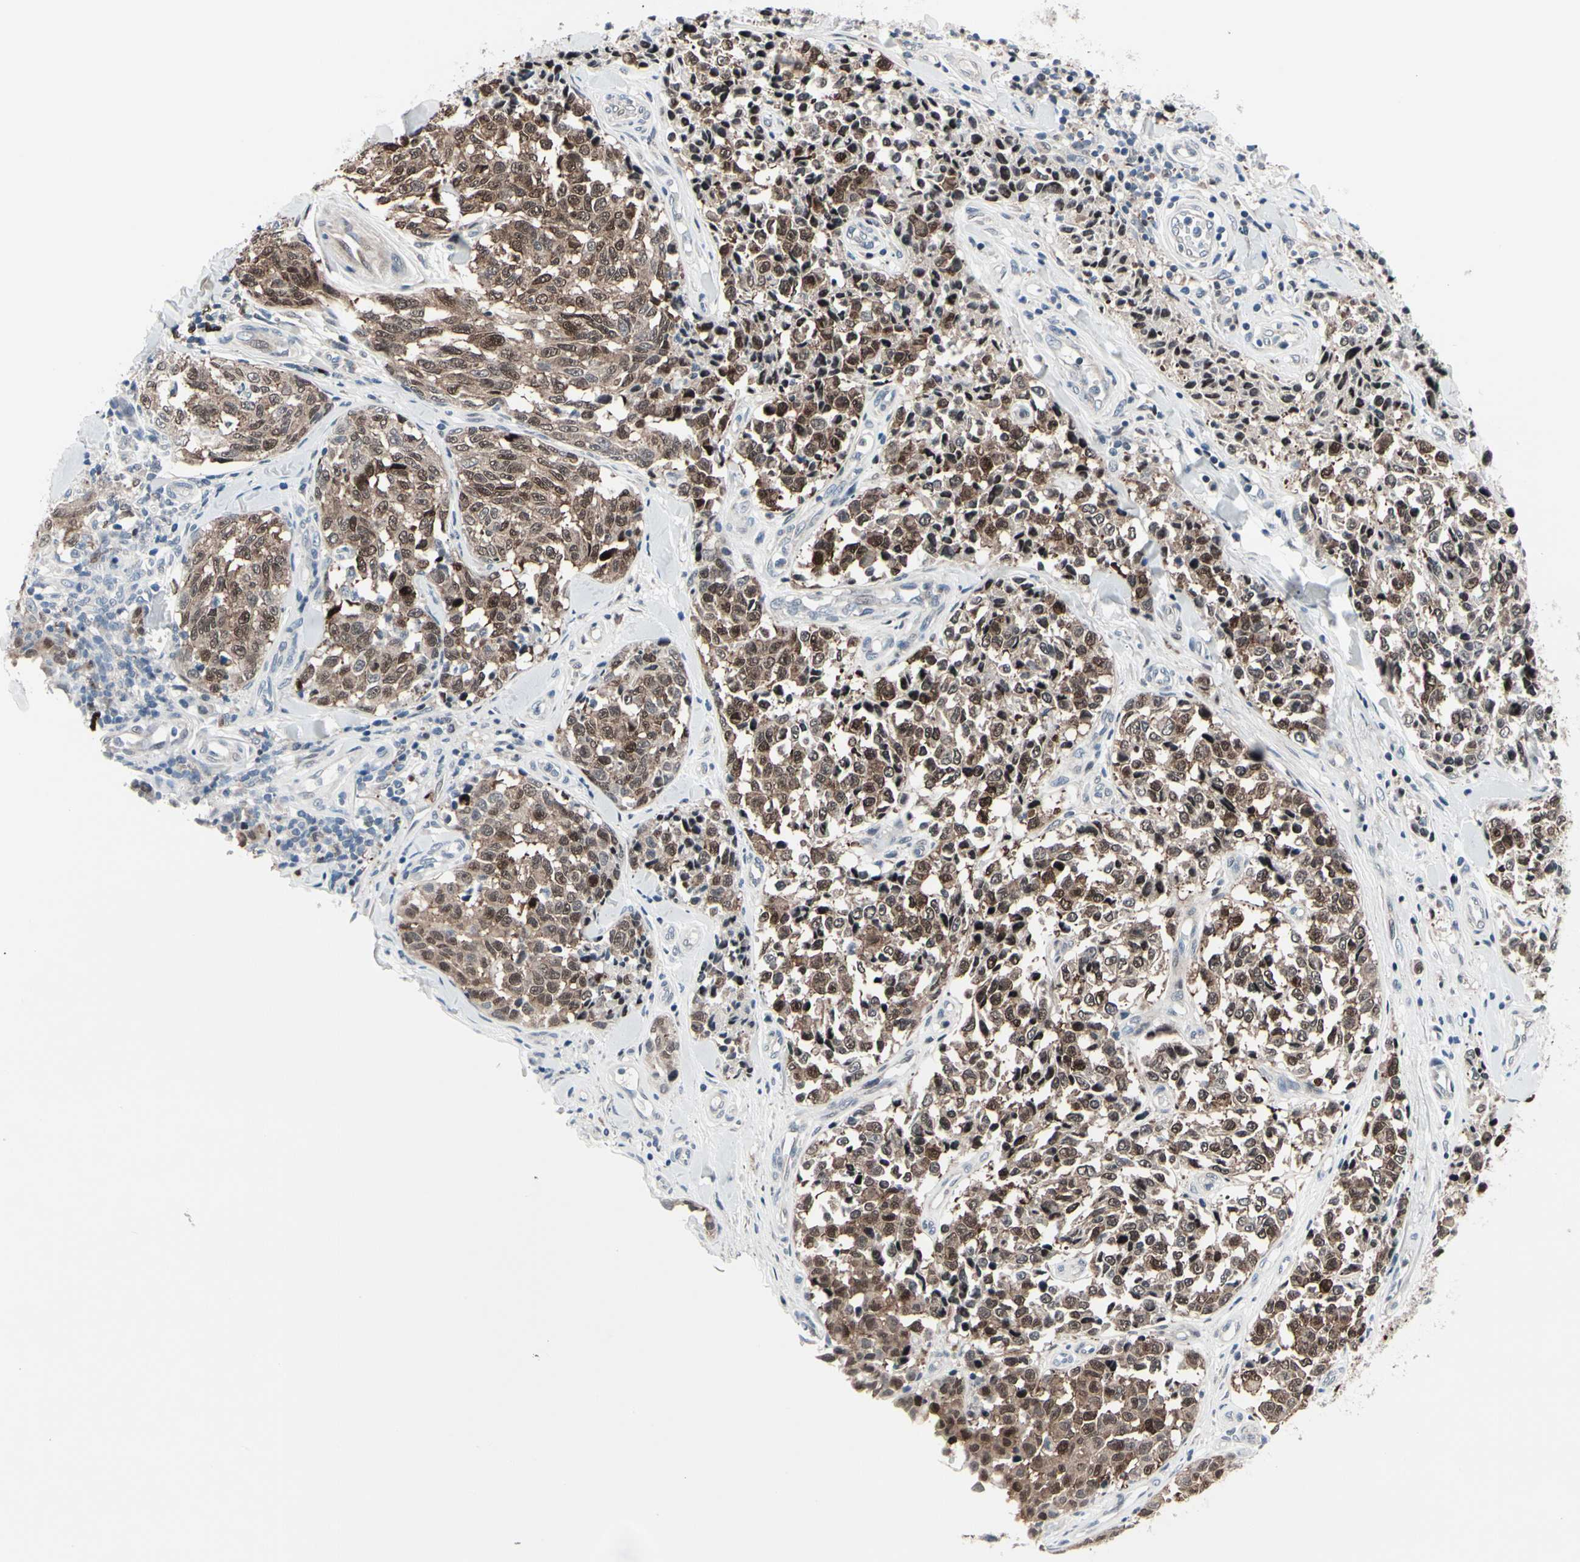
{"staining": {"intensity": "moderate", "quantity": ">75%", "location": "cytoplasmic/membranous,nuclear"}, "tissue": "melanoma", "cell_type": "Tumor cells", "image_type": "cancer", "snomed": [{"axis": "morphology", "description": "Malignant melanoma, NOS"}, {"axis": "topography", "description": "Skin"}], "caption": "The image exhibits immunohistochemical staining of malignant melanoma. There is moderate cytoplasmic/membranous and nuclear staining is appreciated in about >75% of tumor cells.", "gene": "TXN", "patient": {"sex": "female", "age": 64}}